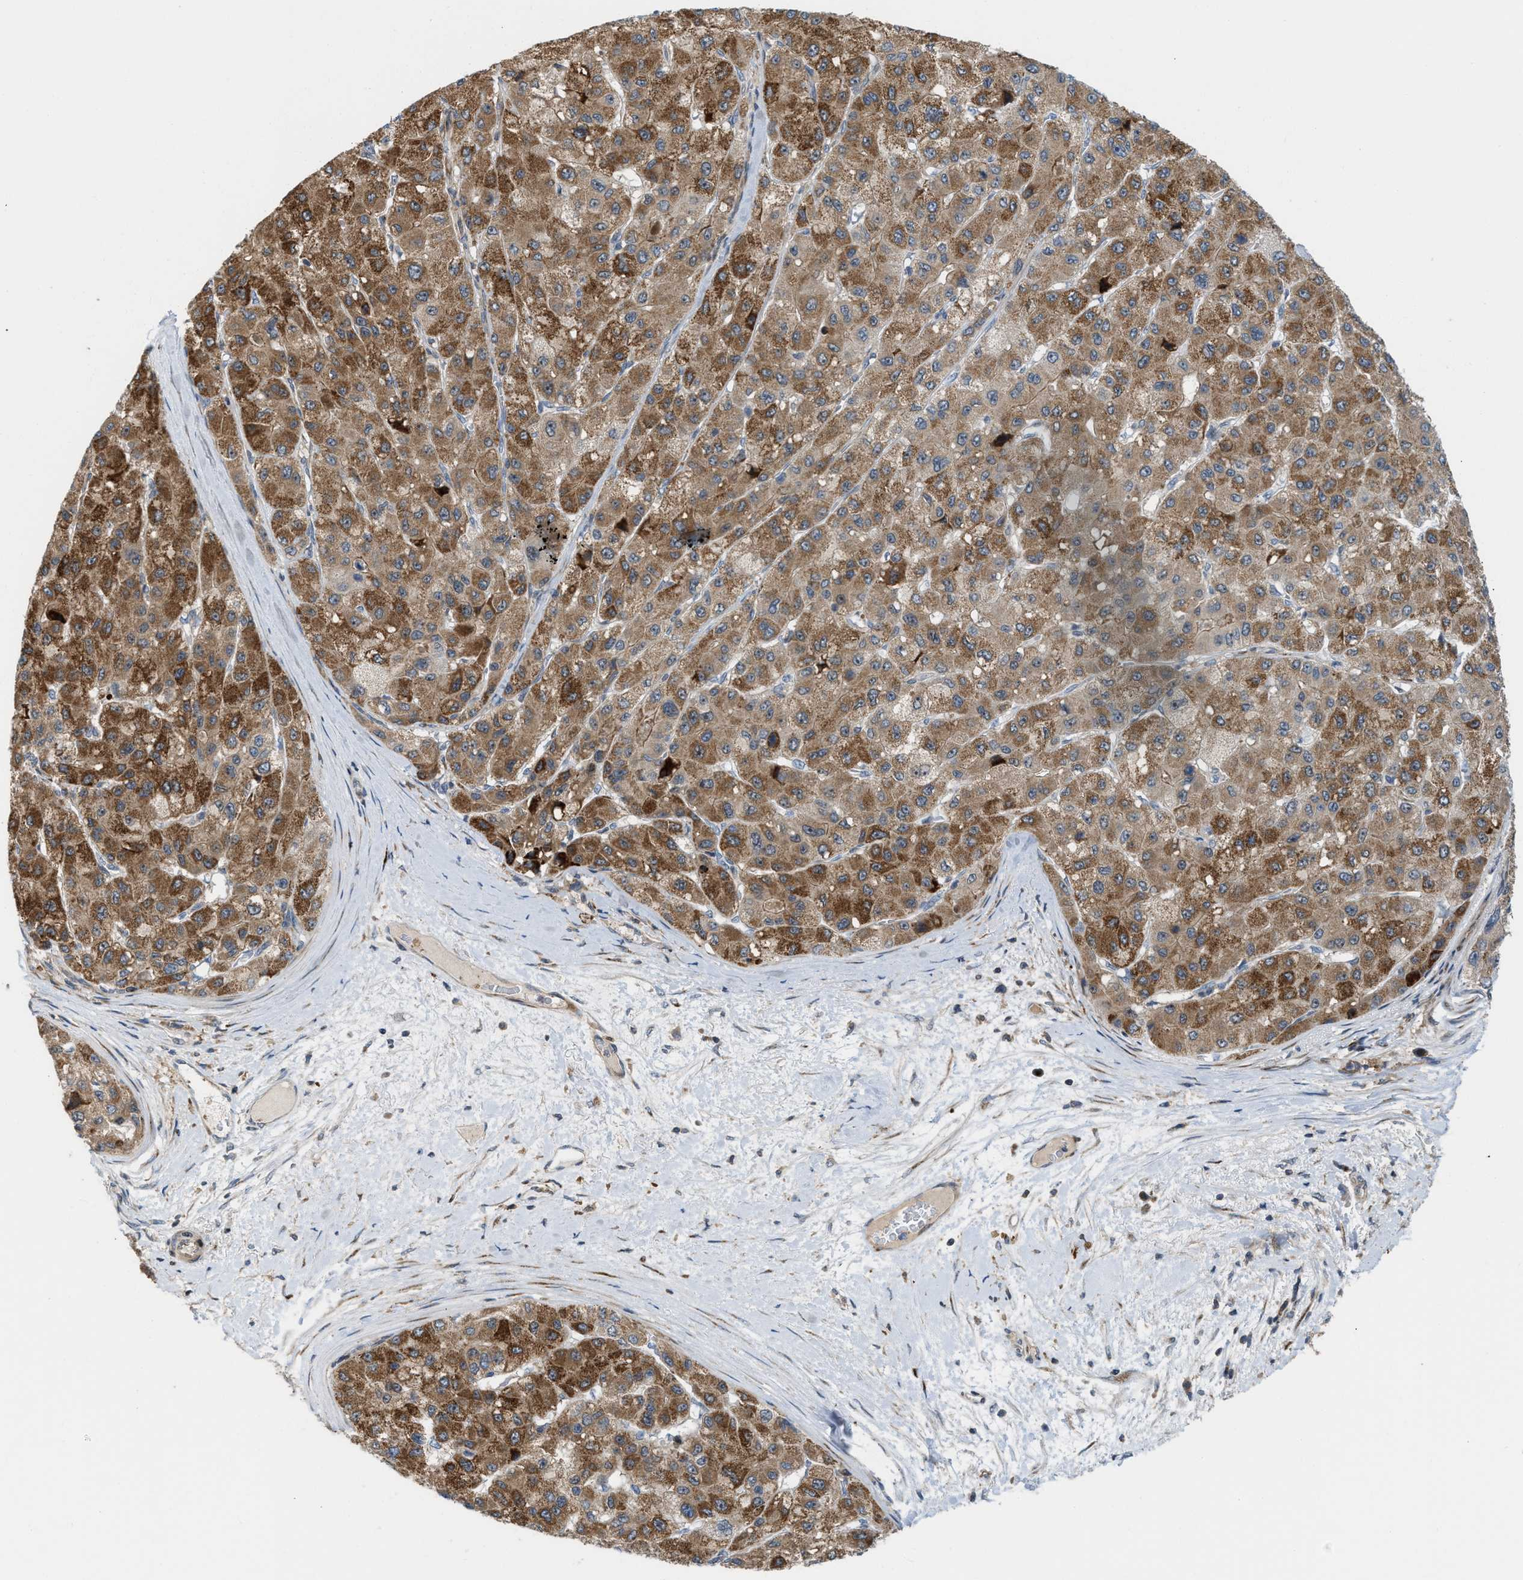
{"staining": {"intensity": "moderate", "quantity": ">75%", "location": "cytoplasmic/membranous"}, "tissue": "liver cancer", "cell_type": "Tumor cells", "image_type": "cancer", "snomed": [{"axis": "morphology", "description": "Carcinoma, Hepatocellular, NOS"}, {"axis": "topography", "description": "Liver"}], "caption": "The micrograph demonstrates staining of liver cancer, revealing moderate cytoplasmic/membranous protein expression (brown color) within tumor cells. (DAB (3,3'-diaminobenzidine) IHC, brown staining for protein, blue staining for nuclei).", "gene": "DIPK1A", "patient": {"sex": "male", "age": 80}}